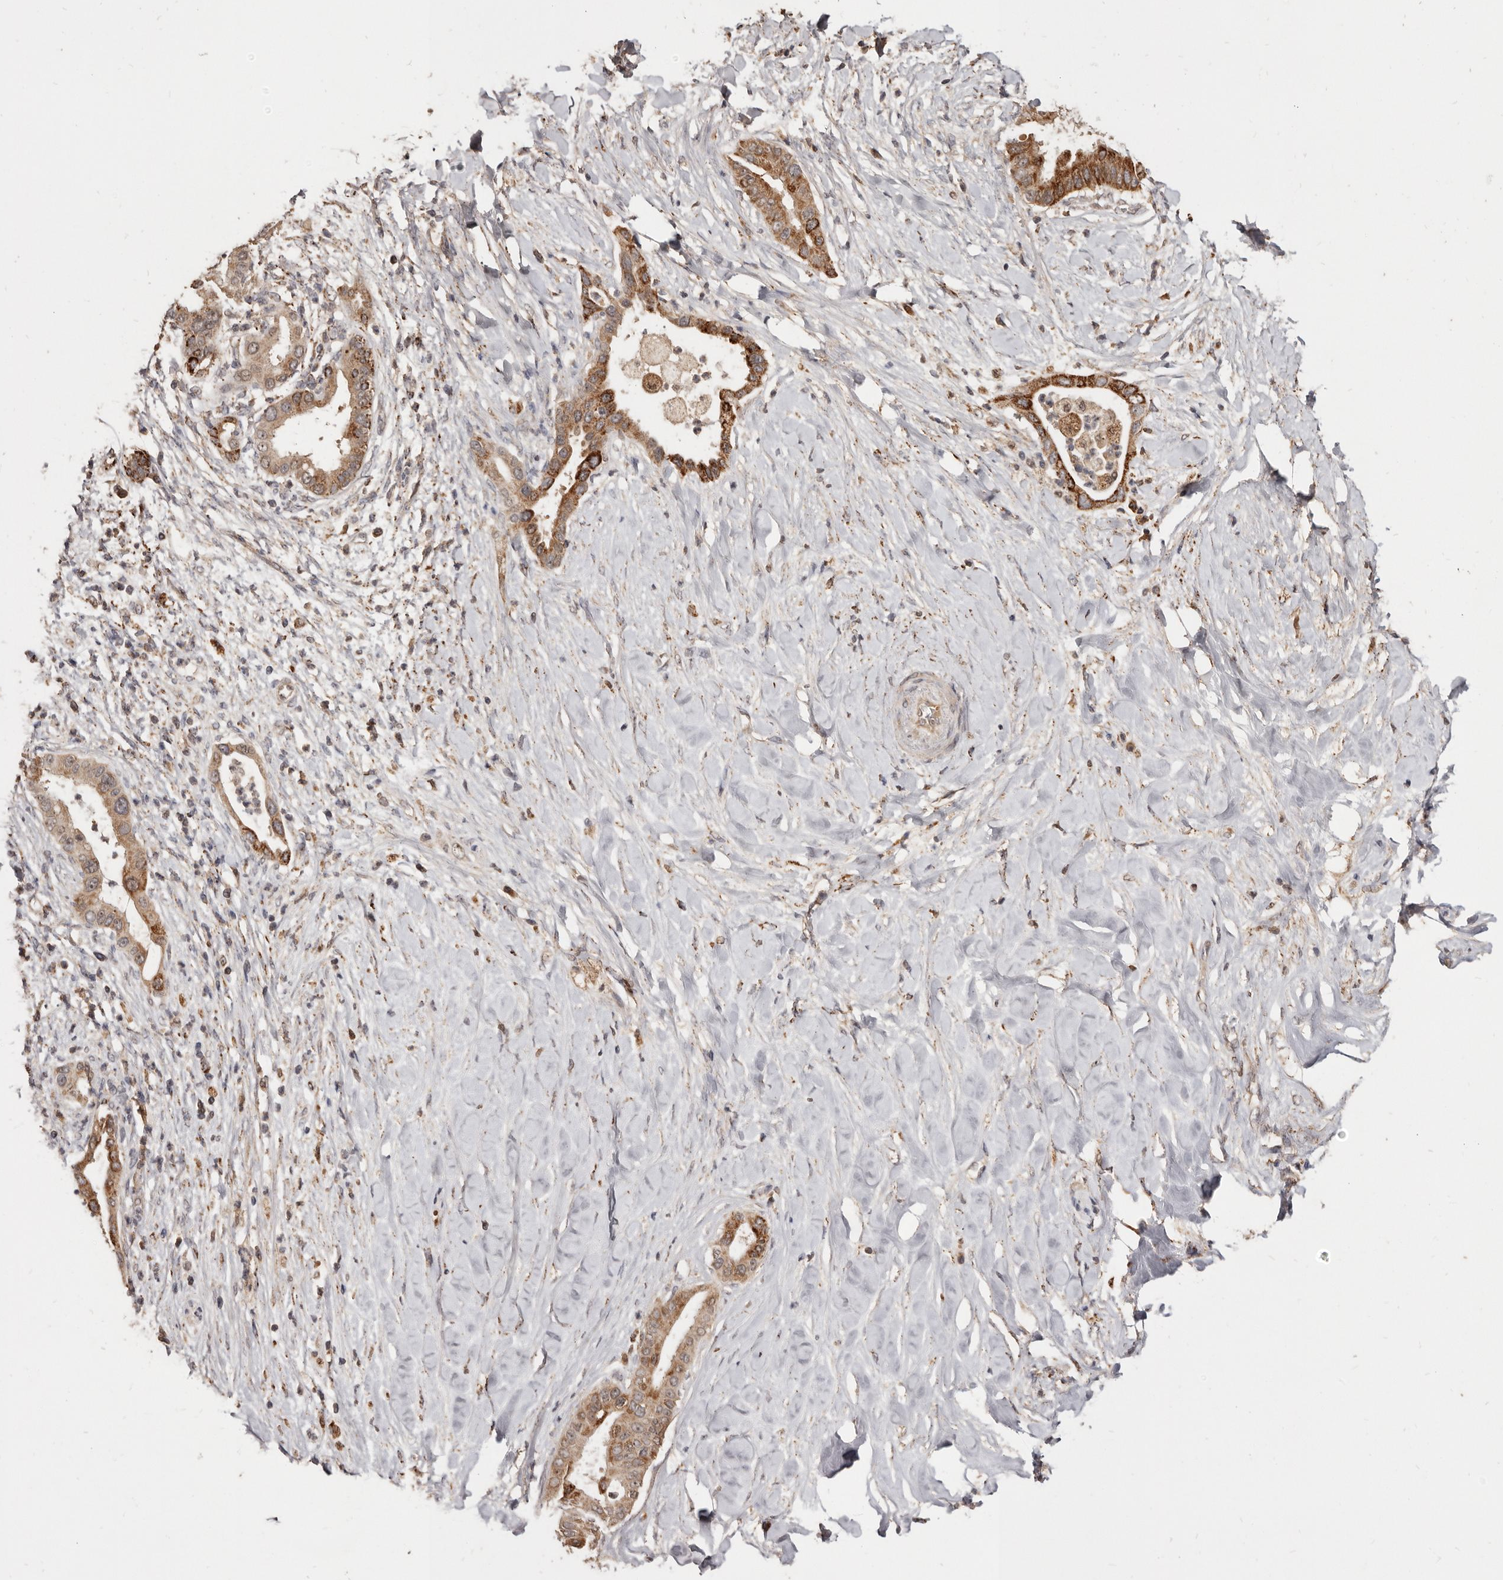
{"staining": {"intensity": "moderate", "quantity": ">75%", "location": "cytoplasmic/membranous"}, "tissue": "liver cancer", "cell_type": "Tumor cells", "image_type": "cancer", "snomed": [{"axis": "morphology", "description": "Cholangiocarcinoma"}, {"axis": "topography", "description": "Liver"}], "caption": "Immunohistochemistry (DAB) staining of human liver cancer demonstrates moderate cytoplasmic/membranous protein staining in approximately >75% of tumor cells. The staining is performed using DAB (3,3'-diaminobenzidine) brown chromogen to label protein expression. The nuclei are counter-stained blue using hematoxylin.", "gene": "AKAP7", "patient": {"sex": "female", "age": 54}}